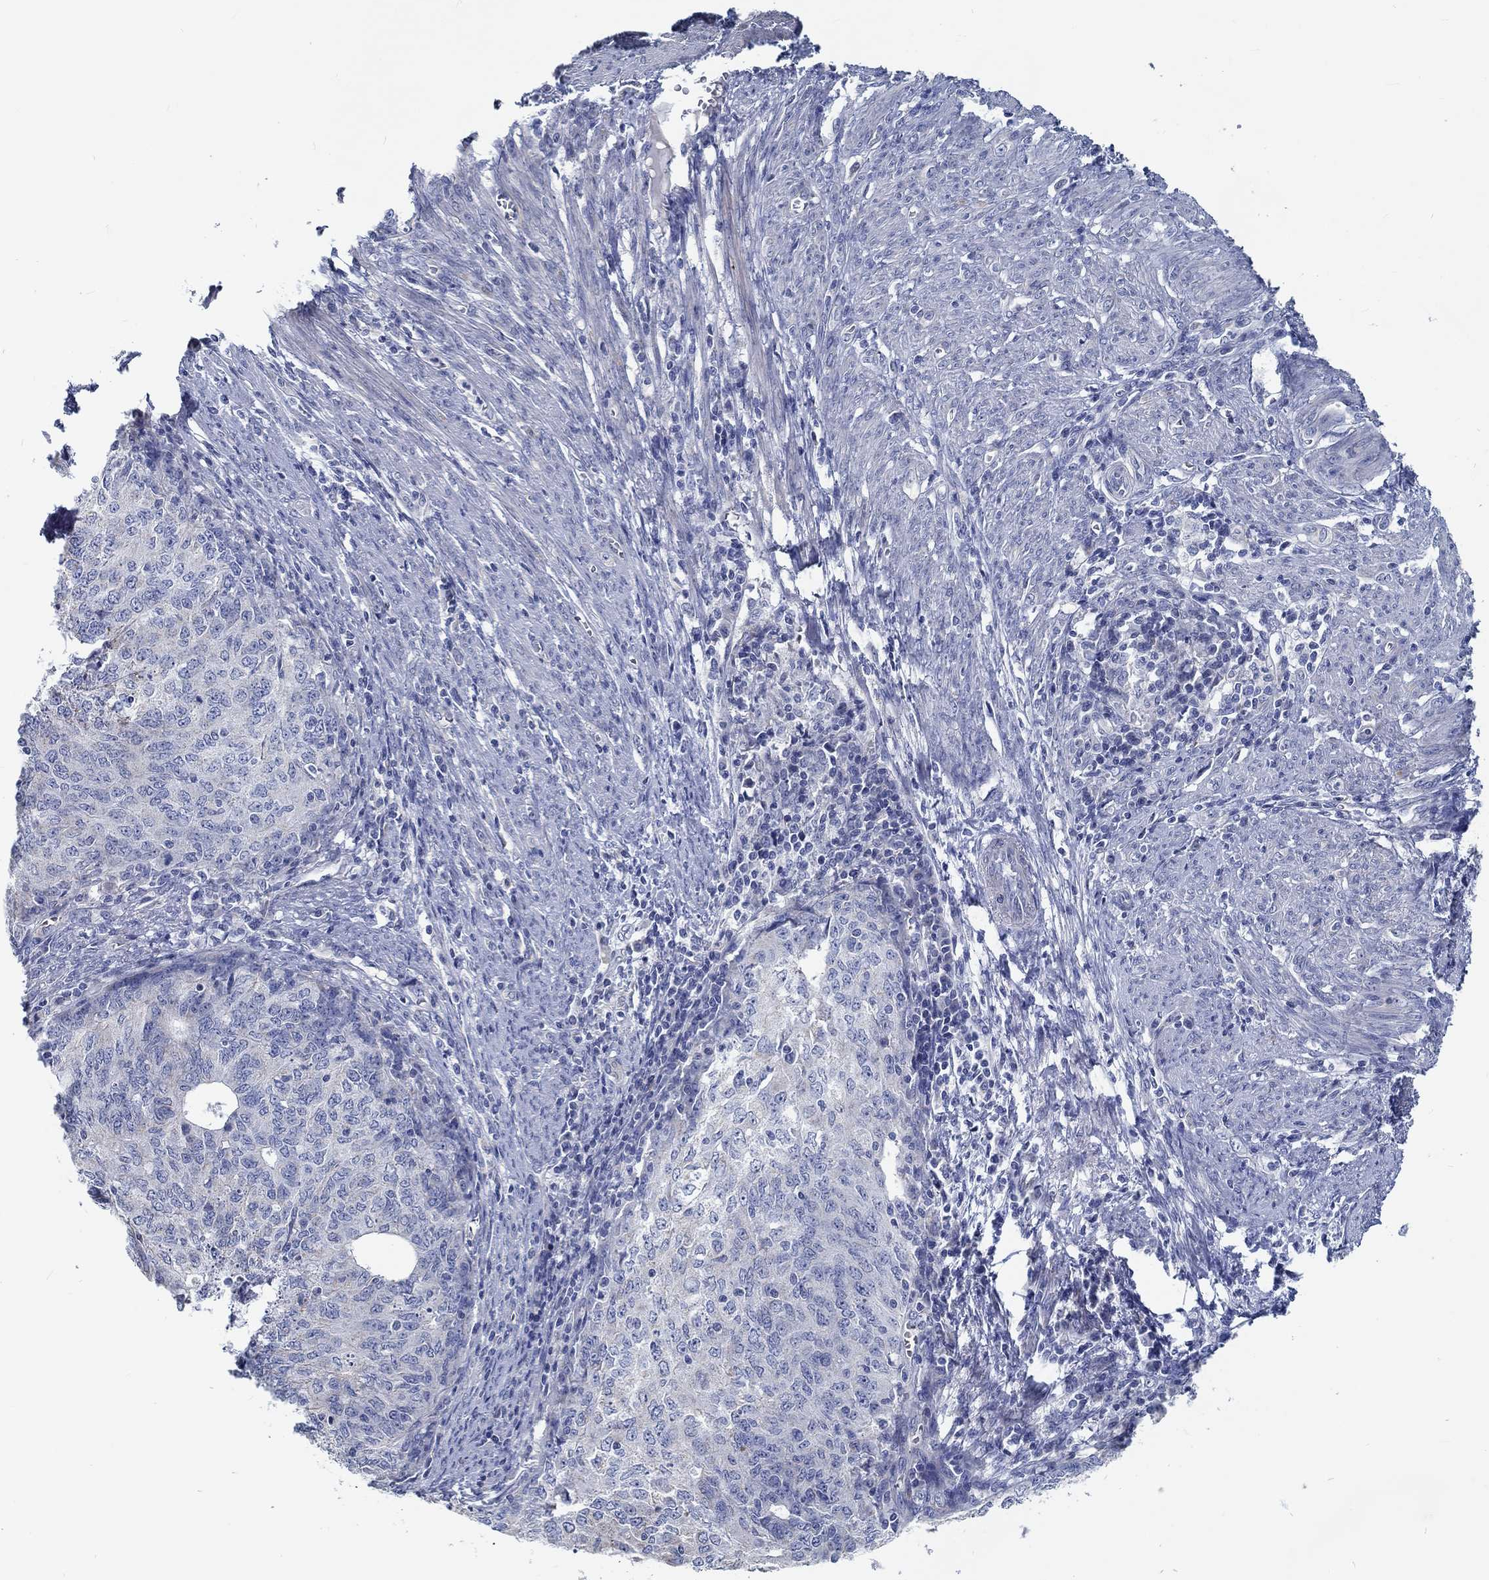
{"staining": {"intensity": "negative", "quantity": "none", "location": "none"}, "tissue": "endometrial cancer", "cell_type": "Tumor cells", "image_type": "cancer", "snomed": [{"axis": "morphology", "description": "Adenocarcinoma, NOS"}, {"axis": "topography", "description": "Endometrium"}], "caption": "IHC histopathology image of endometrial cancer stained for a protein (brown), which reveals no staining in tumor cells. Nuclei are stained in blue.", "gene": "MYBPC1", "patient": {"sex": "female", "age": 82}}